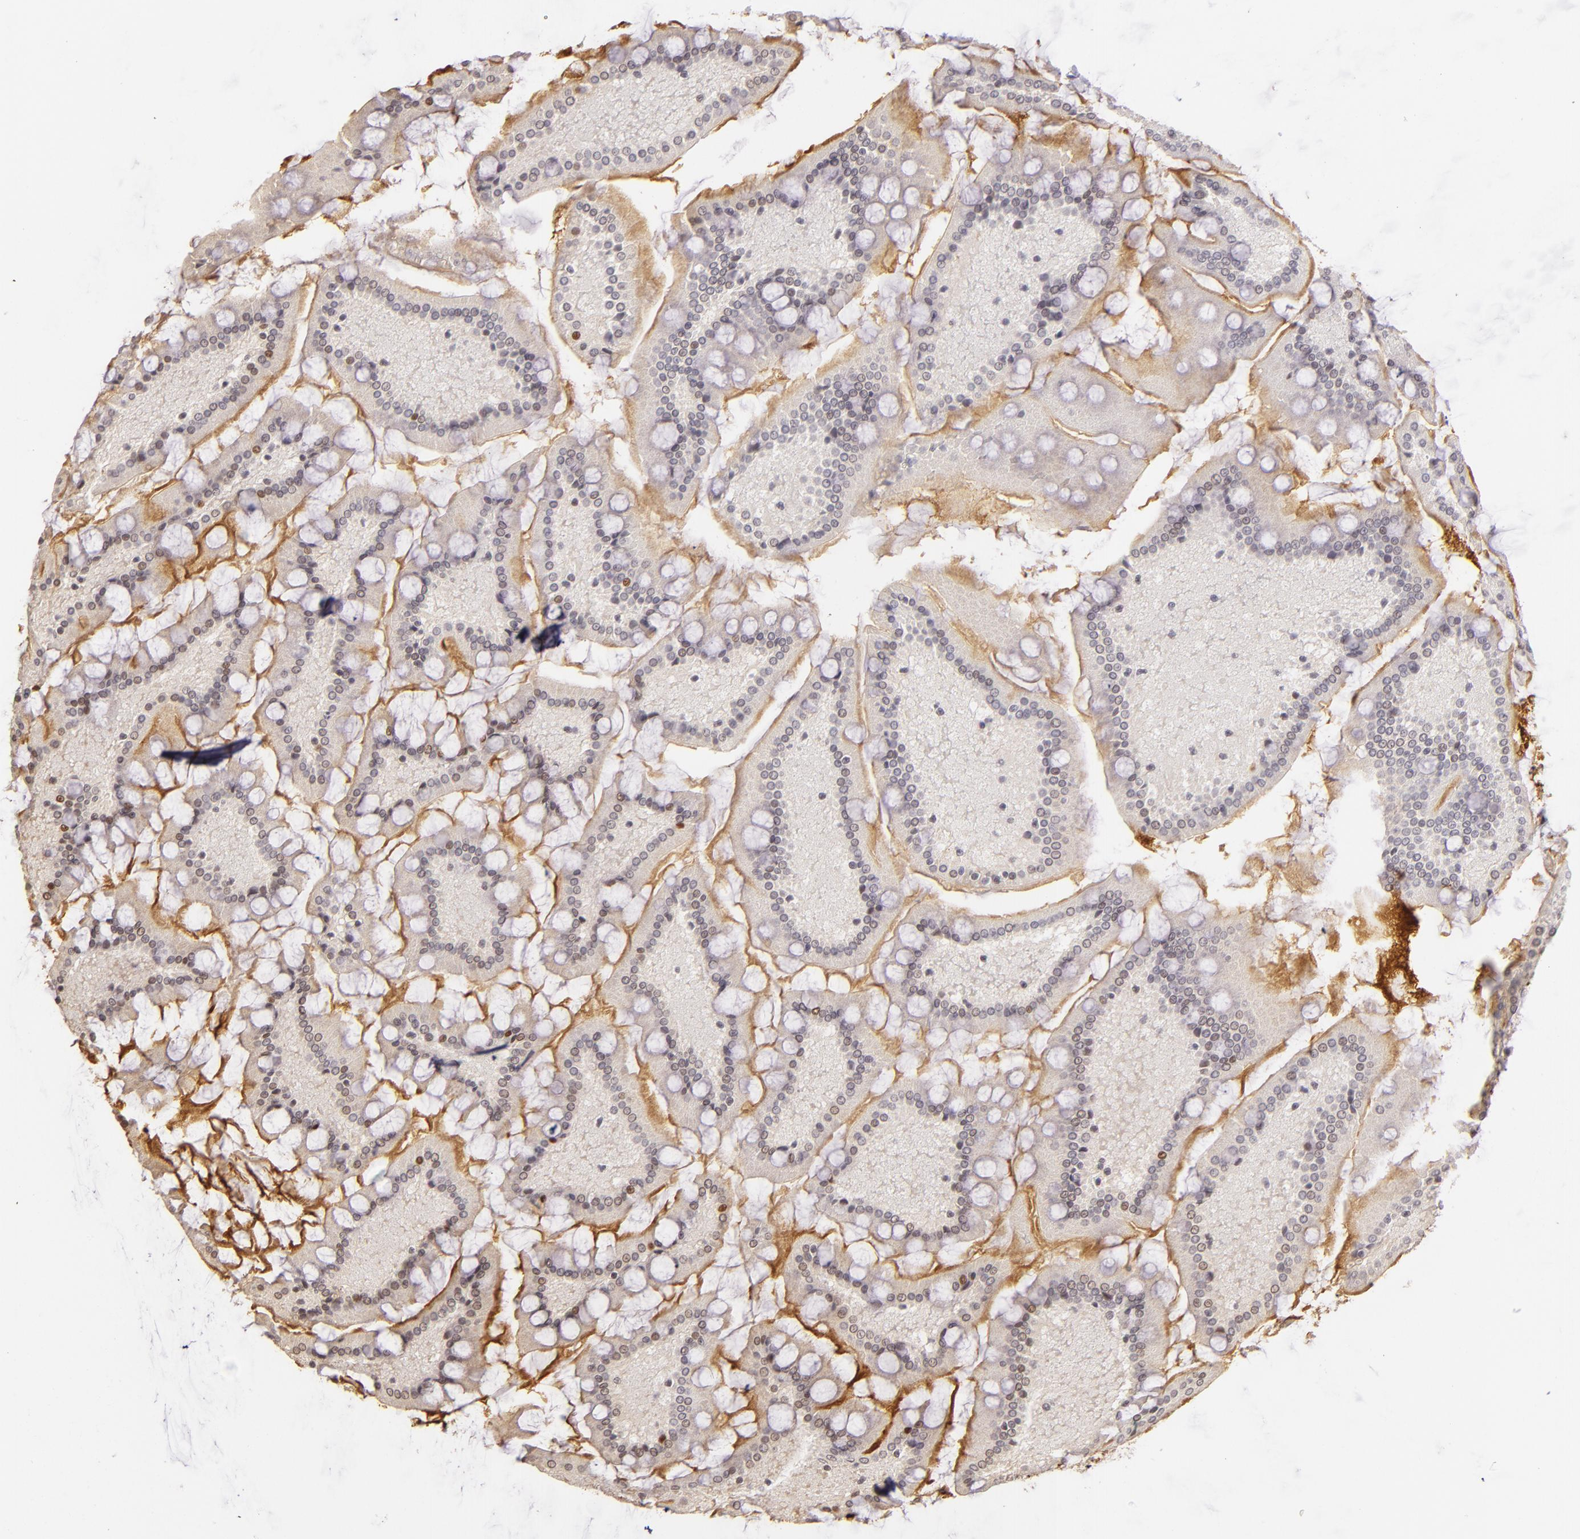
{"staining": {"intensity": "weak", "quantity": "<25%", "location": "nuclear"}, "tissue": "small intestine", "cell_type": "Glandular cells", "image_type": "normal", "snomed": [{"axis": "morphology", "description": "Normal tissue, NOS"}, {"axis": "topography", "description": "Small intestine"}], "caption": "Glandular cells are negative for protein expression in normal human small intestine. (DAB immunohistochemistry visualized using brightfield microscopy, high magnification).", "gene": "RARB", "patient": {"sex": "male", "age": 41}}